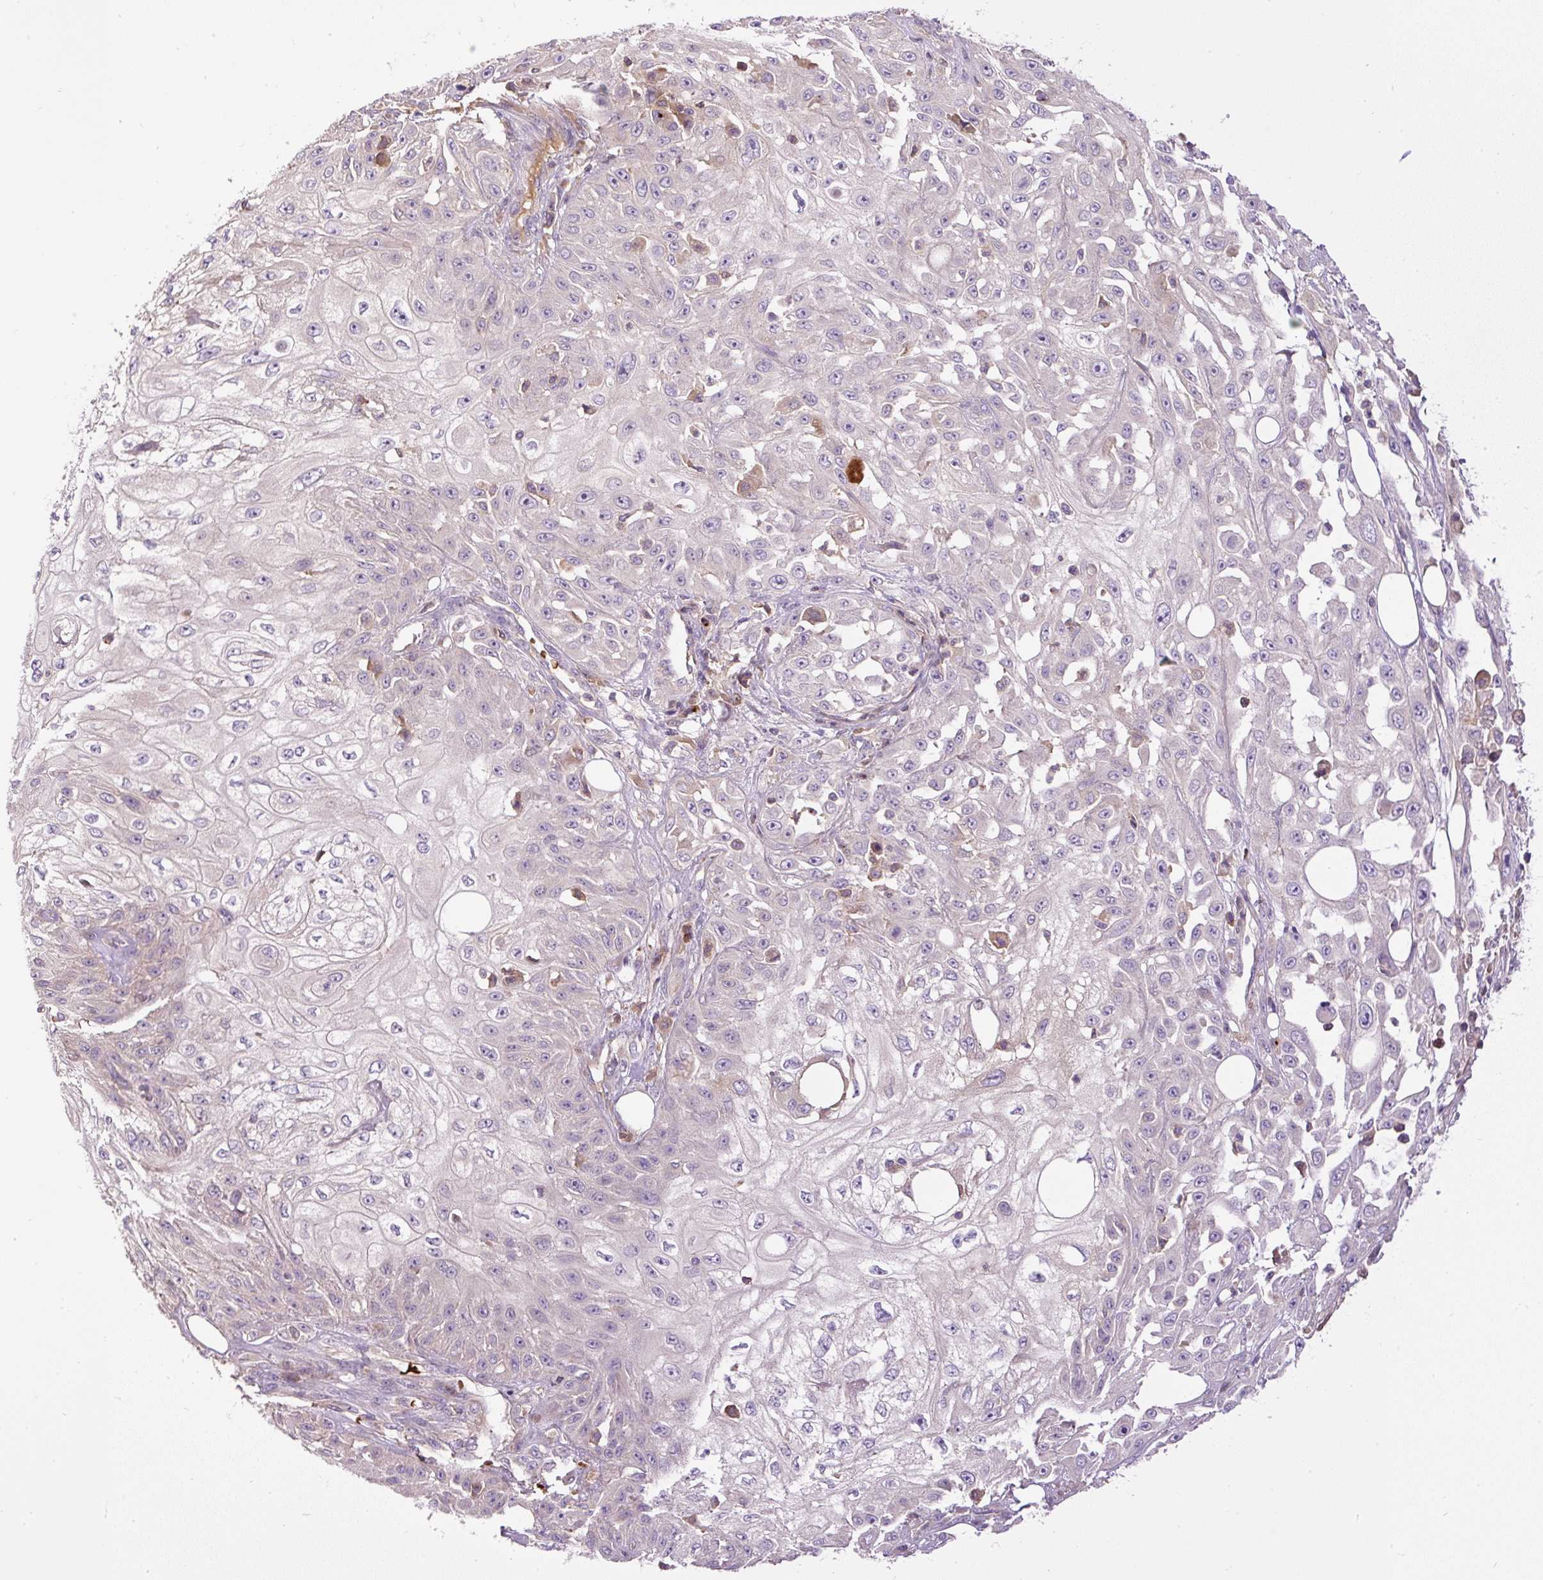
{"staining": {"intensity": "negative", "quantity": "none", "location": "none"}, "tissue": "skin cancer", "cell_type": "Tumor cells", "image_type": "cancer", "snomed": [{"axis": "morphology", "description": "Squamous cell carcinoma, NOS"}, {"axis": "morphology", "description": "Squamous cell carcinoma, metastatic, NOS"}, {"axis": "topography", "description": "Skin"}, {"axis": "topography", "description": "Lymph node"}], "caption": "DAB (3,3'-diaminobenzidine) immunohistochemical staining of human skin metastatic squamous cell carcinoma demonstrates no significant positivity in tumor cells.", "gene": "CXCL13", "patient": {"sex": "male", "age": 75}}